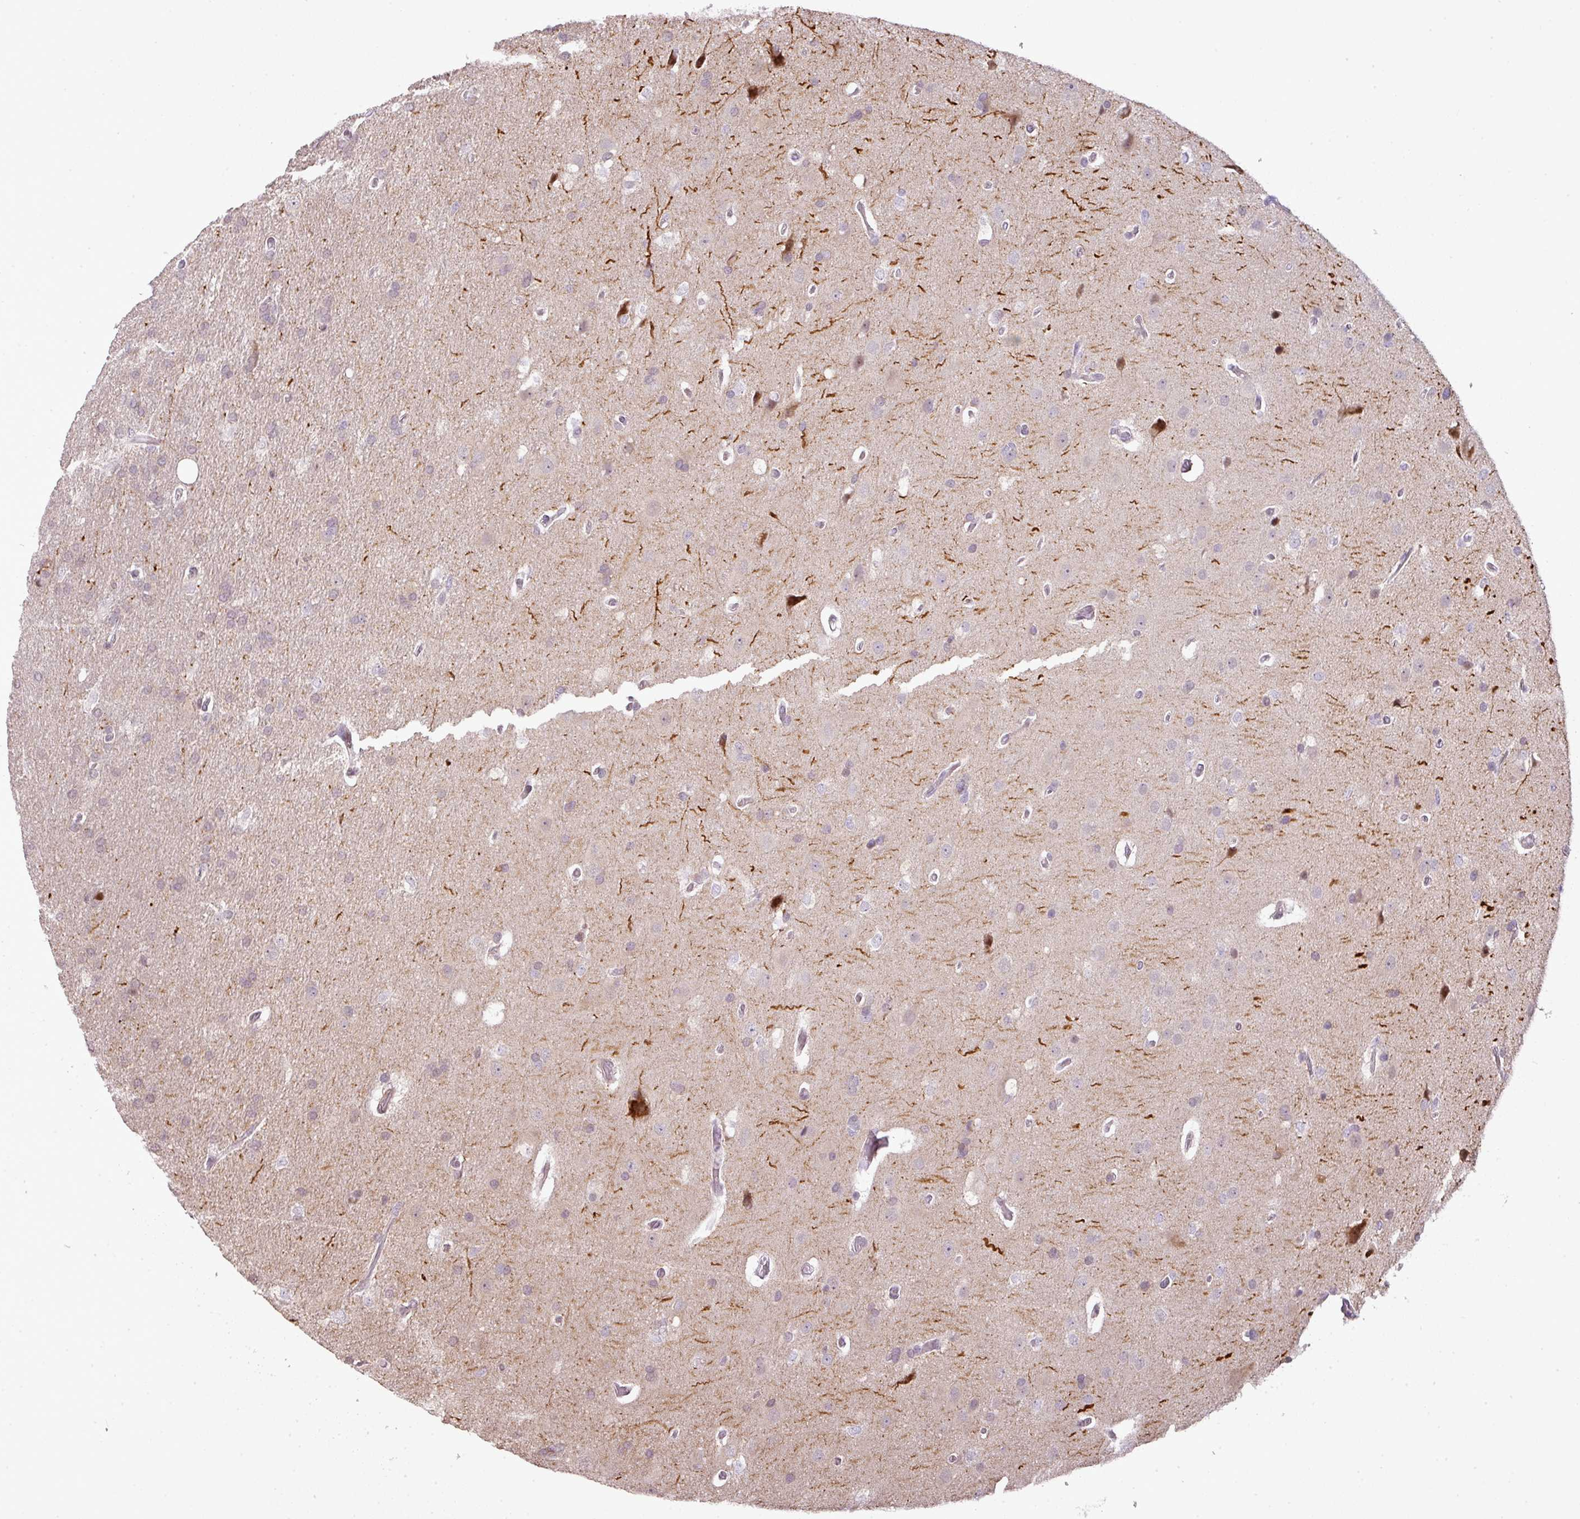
{"staining": {"intensity": "negative", "quantity": "none", "location": "none"}, "tissue": "glioma", "cell_type": "Tumor cells", "image_type": "cancer", "snomed": [{"axis": "morphology", "description": "Glioma, malignant, High grade"}, {"axis": "topography", "description": "Brain"}], "caption": "This is a histopathology image of immunohistochemistry staining of high-grade glioma (malignant), which shows no positivity in tumor cells.", "gene": "MYSM1", "patient": {"sex": "male", "age": 56}}